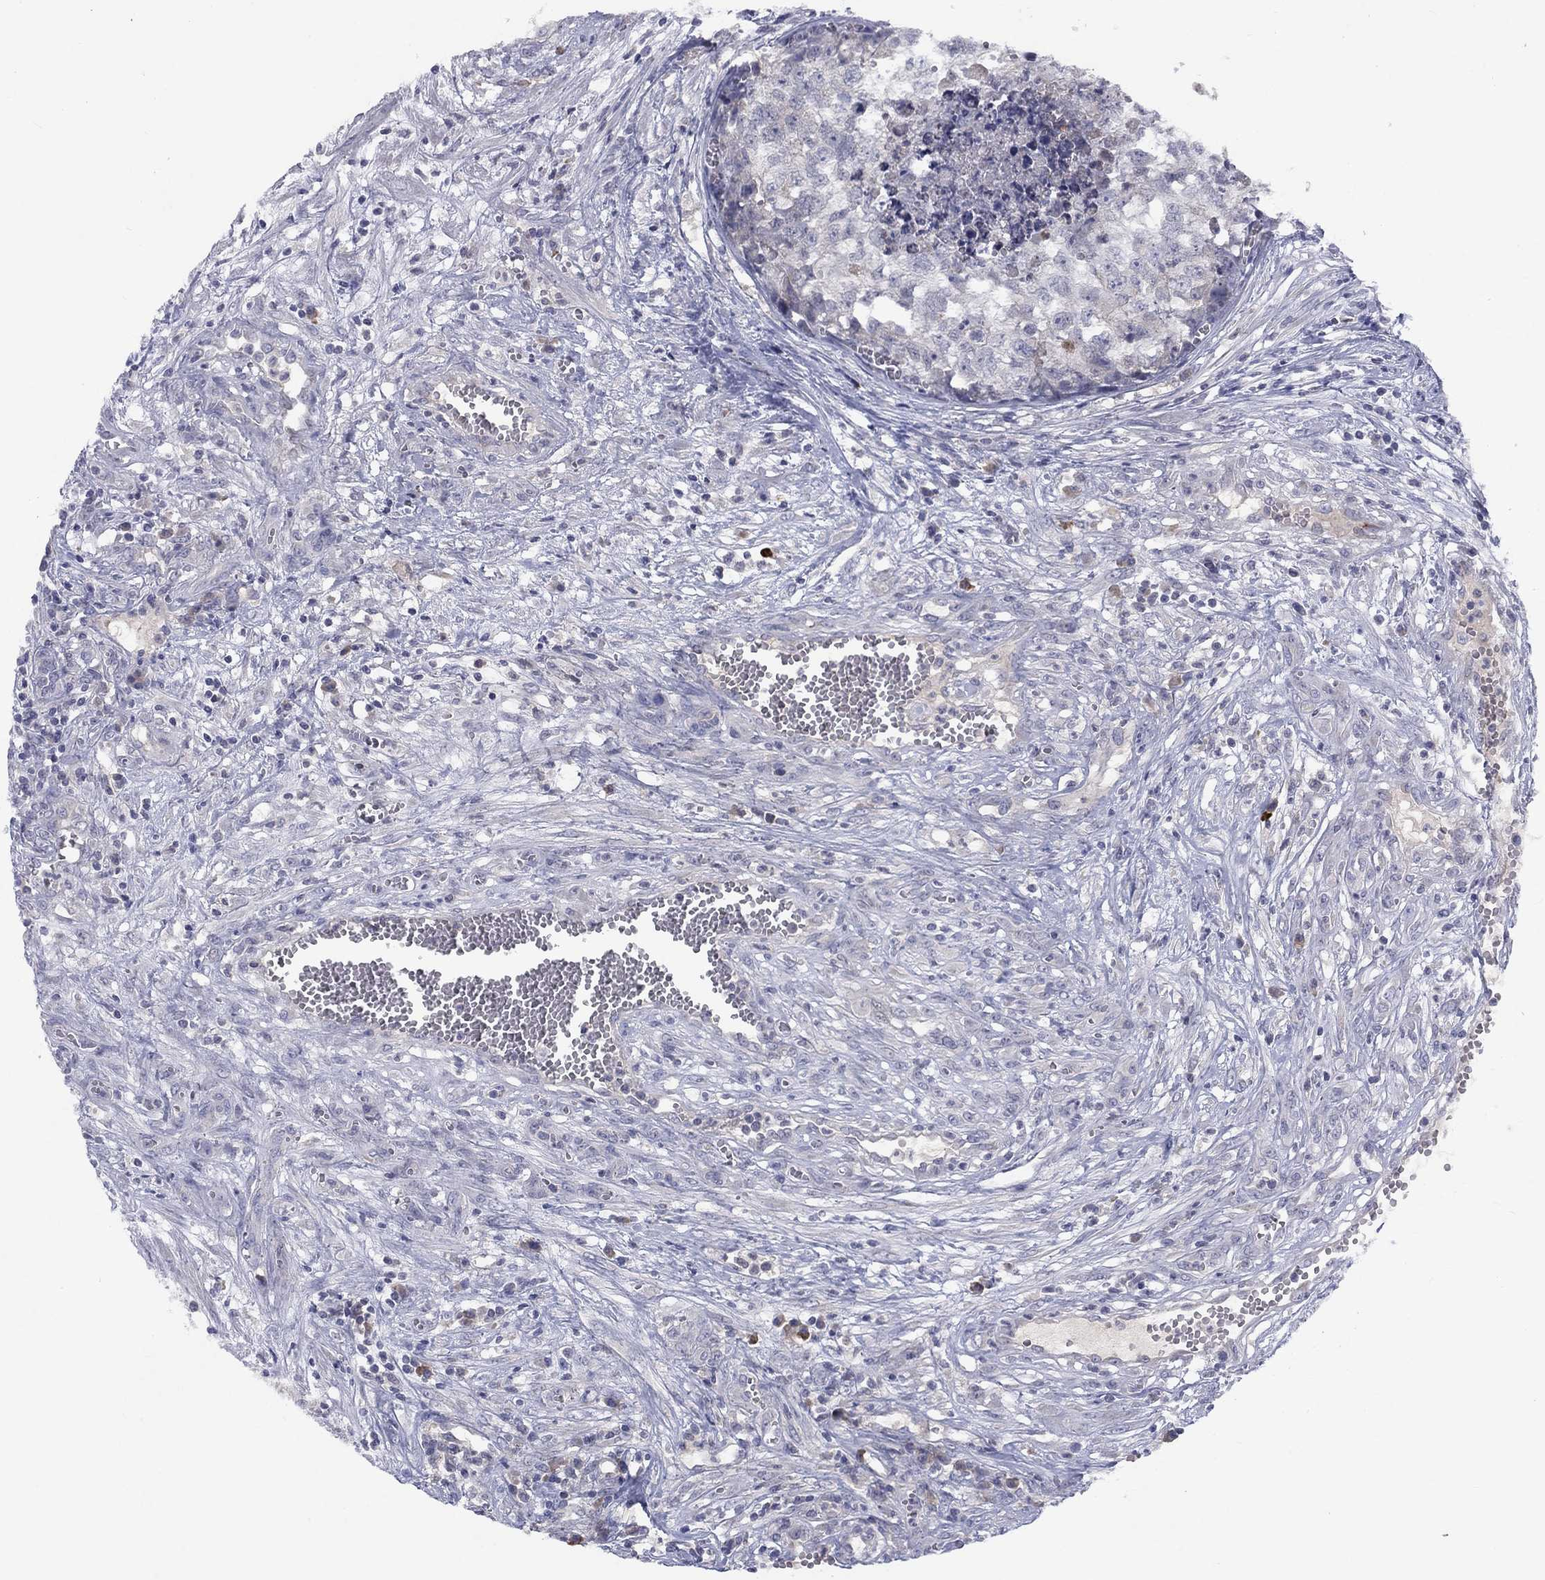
{"staining": {"intensity": "negative", "quantity": "none", "location": "none"}, "tissue": "testis cancer", "cell_type": "Tumor cells", "image_type": "cancer", "snomed": [{"axis": "morphology", "description": "Seminoma, NOS"}, {"axis": "morphology", "description": "Carcinoma, Embryonal, NOS"}, {"axis": "topography", "description": "Testis"}], "caption": "High power microscopy image of an immunohistochemistry histopathology image of seminoma (testis), revealing no significant expression in tumor cells.", "gene": "CACNA1A", "patient": {"sex": "male", "age": 22}}